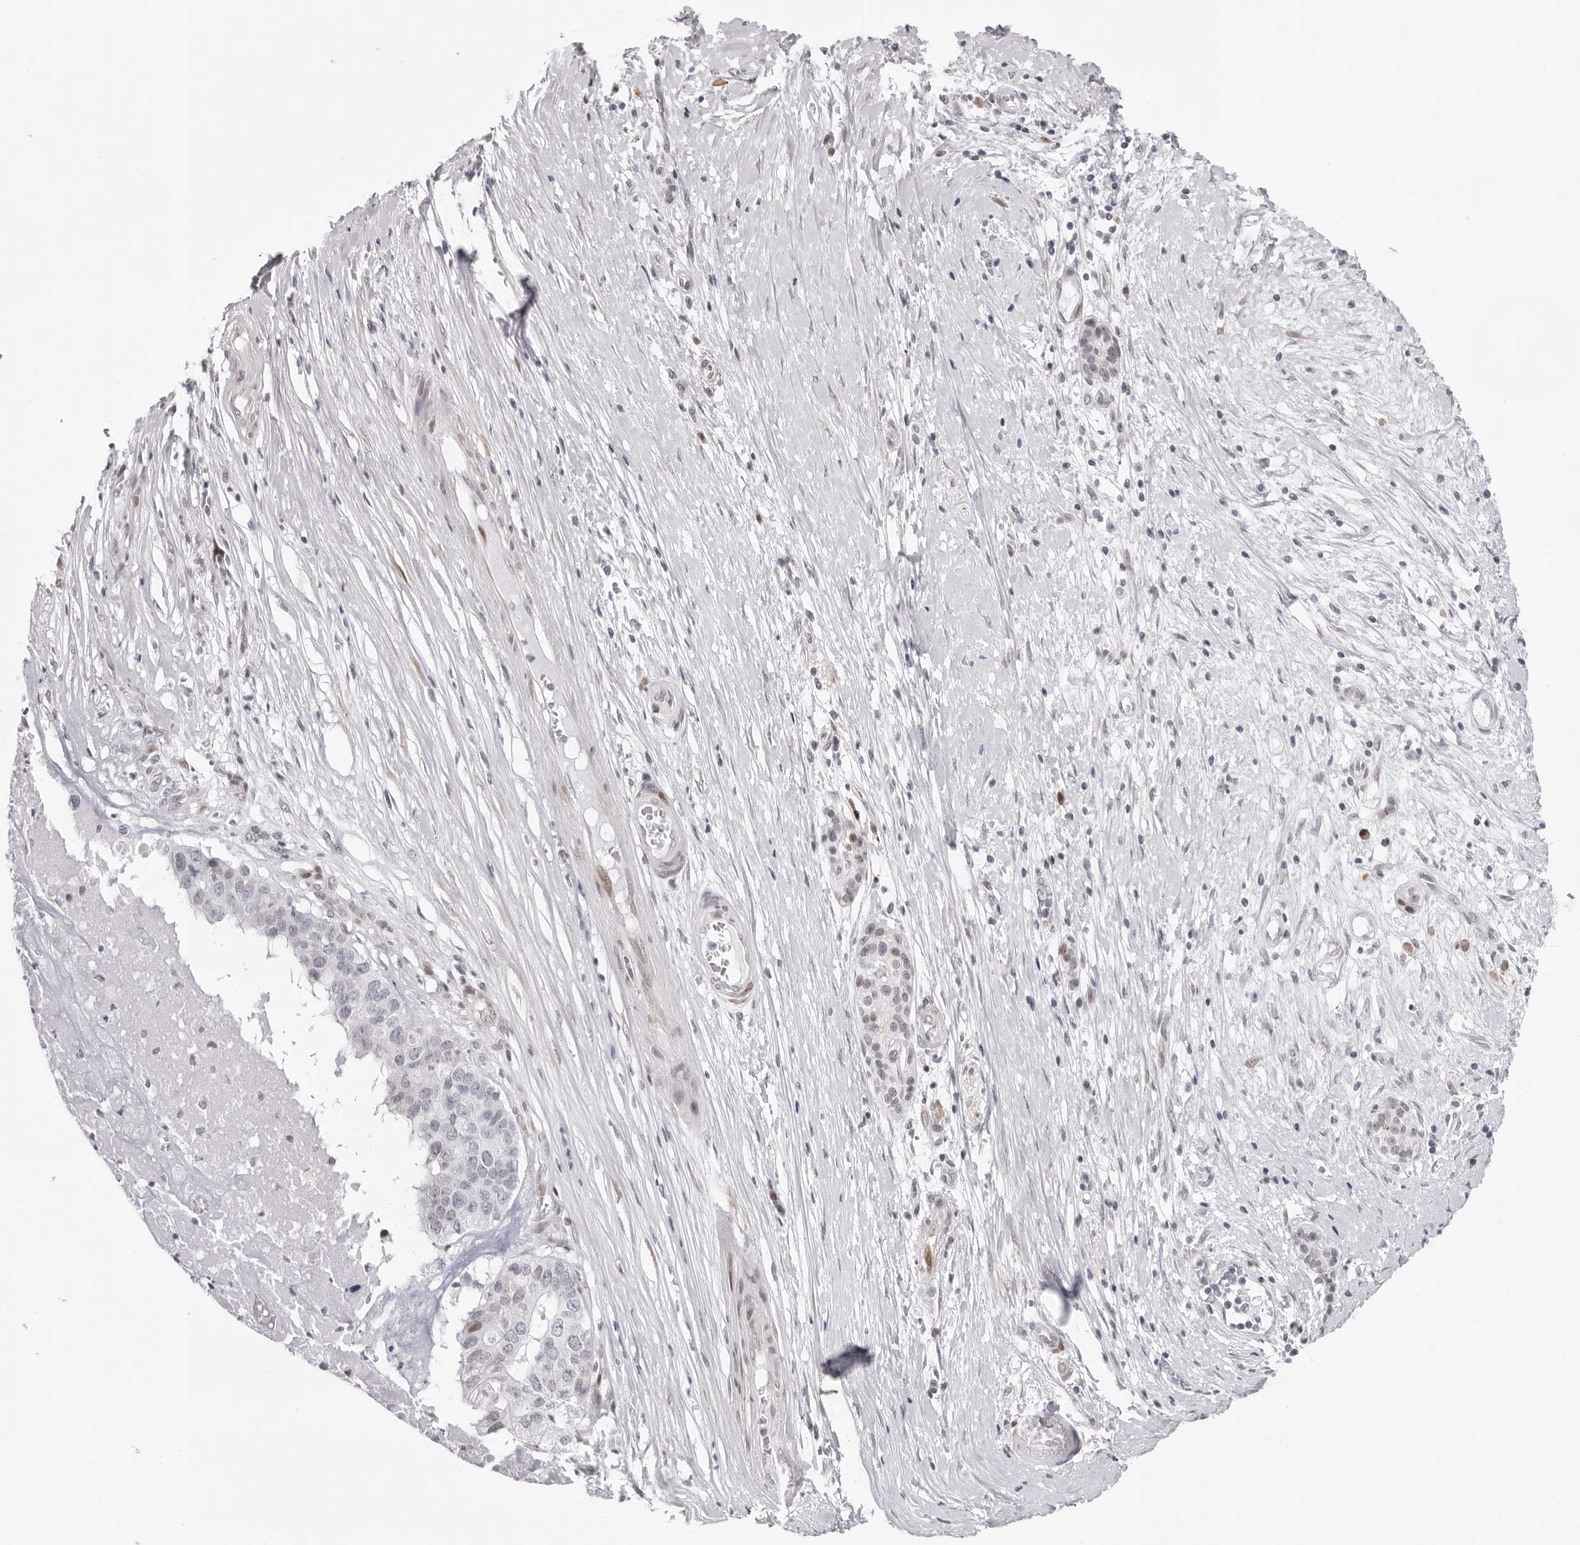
{"staining": {"intensity": "negative", "quantity": "none", "location": "none"}, "tissue": "pancreatic cancer", "cell_type": "Tumor cells", "image_type": "cancer", "snomed": [{"axis": "morphology", "description": "Adenocarcinoma, NOS"}, {"axis": "topography", "description": "Pancreas"}], "caption": "Tumor cells show no significant protein expression in pancreatic adenocarcinoma. The staining was performed using DAB to visualize the protein expression in brown, while the nuclei were stained in blue with hematoxylin (Magnification: 20x).", "gene": "NTPCR", "patient": {"sex": "male", "age": 50}}